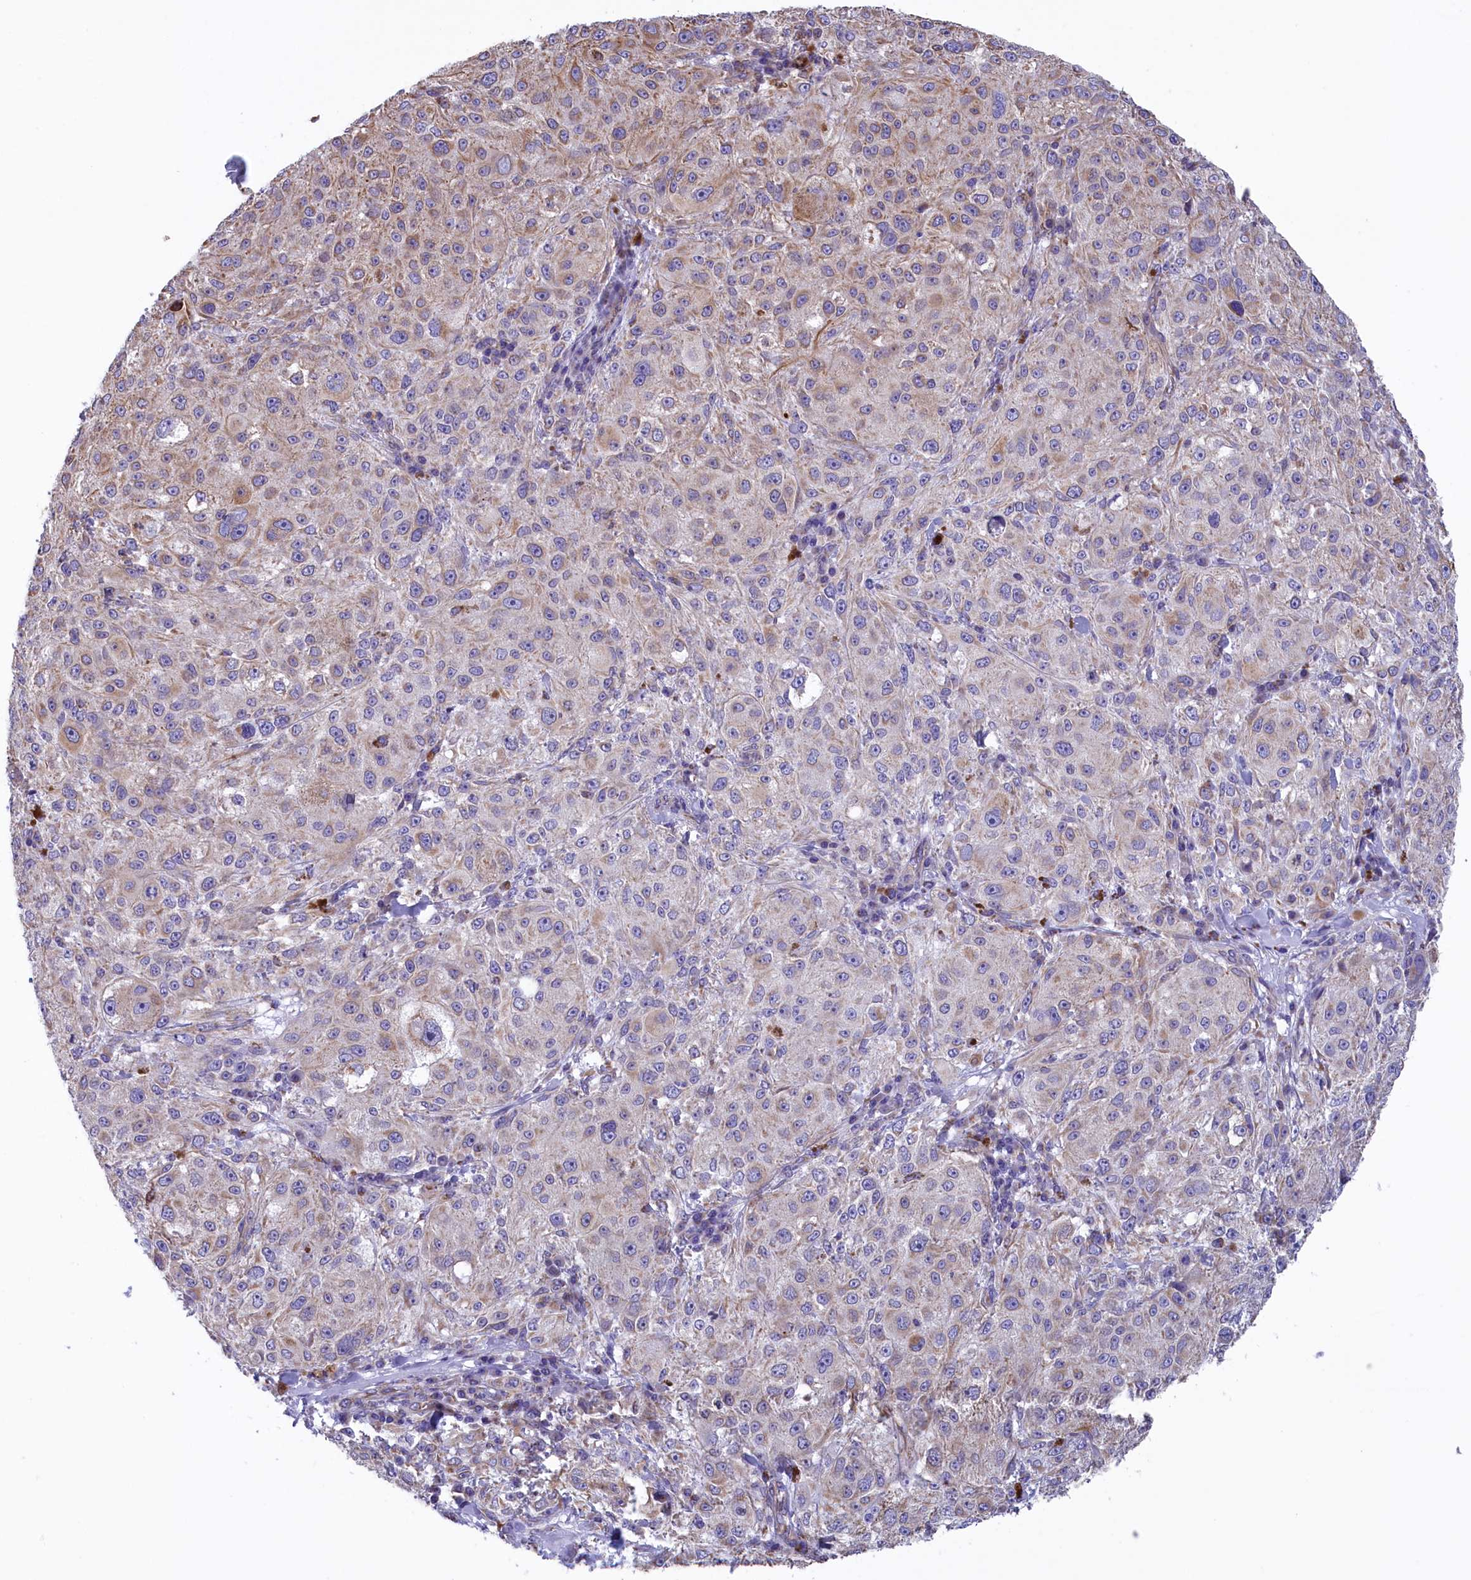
{"staining": {"intensity": "weak", "quantity": "25%-75%", "location": "cytoplasmic/membranous"}, "tissue": "melanoma", "cell_type": "Tumor cells", "image_type": "cancer", "snomed": [{"axis": "morphology", "description": "Necrosis, NOS"}, {"axis": "morphology", "description": "Malignant melanoma, NOS"}, {"axis": "topography", "description": "Skin"}], "caption": "Protein staining of malignant melanoma tissue exhibits weak cytoplasmic/membranous positivity in about 25%-75% of tumor cells.", "gene": "GATB", "patient": {"sex": "female", "age": 87}}